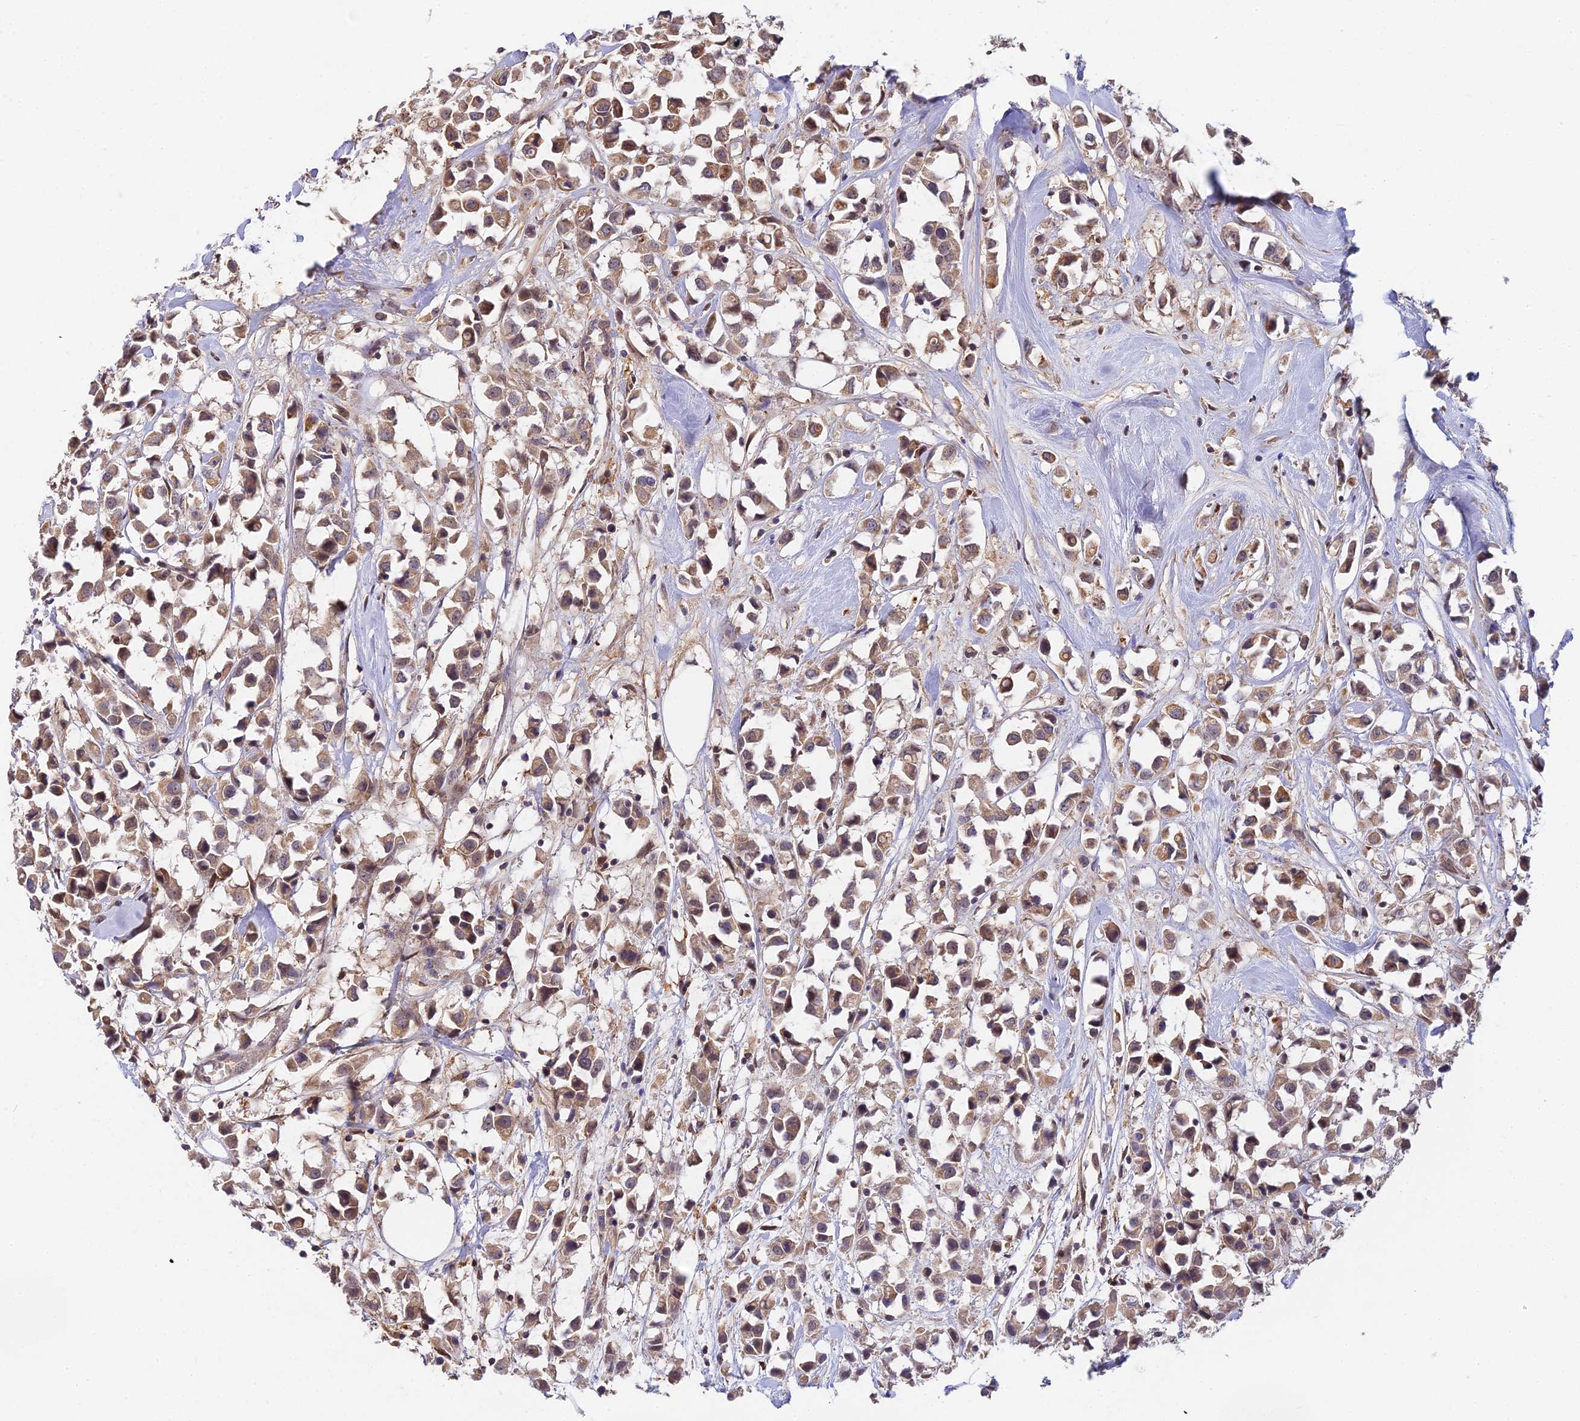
{"staining": {"intensity": "moderate", "quantity": ">75%", "location": "cytoplasmic/membranous"}, "tissue": "breast cancer", "cell_type": "Tumor cells", "image_type": "cancer", "snomed": [{"axis": "morphology", "description": "Duct carcinoma"}, {"axis": "topography", "description": "Breast"}], "caption": "About >75% of tumor cells in human breast cancer (intraductal carcinoma) demonstrate moderate cytoplasmic/membranous protein staining as visualized by brown immunohistochemical staining.", "gene": "ZBED8", "patient": {"sex": "female", "age": 61}}